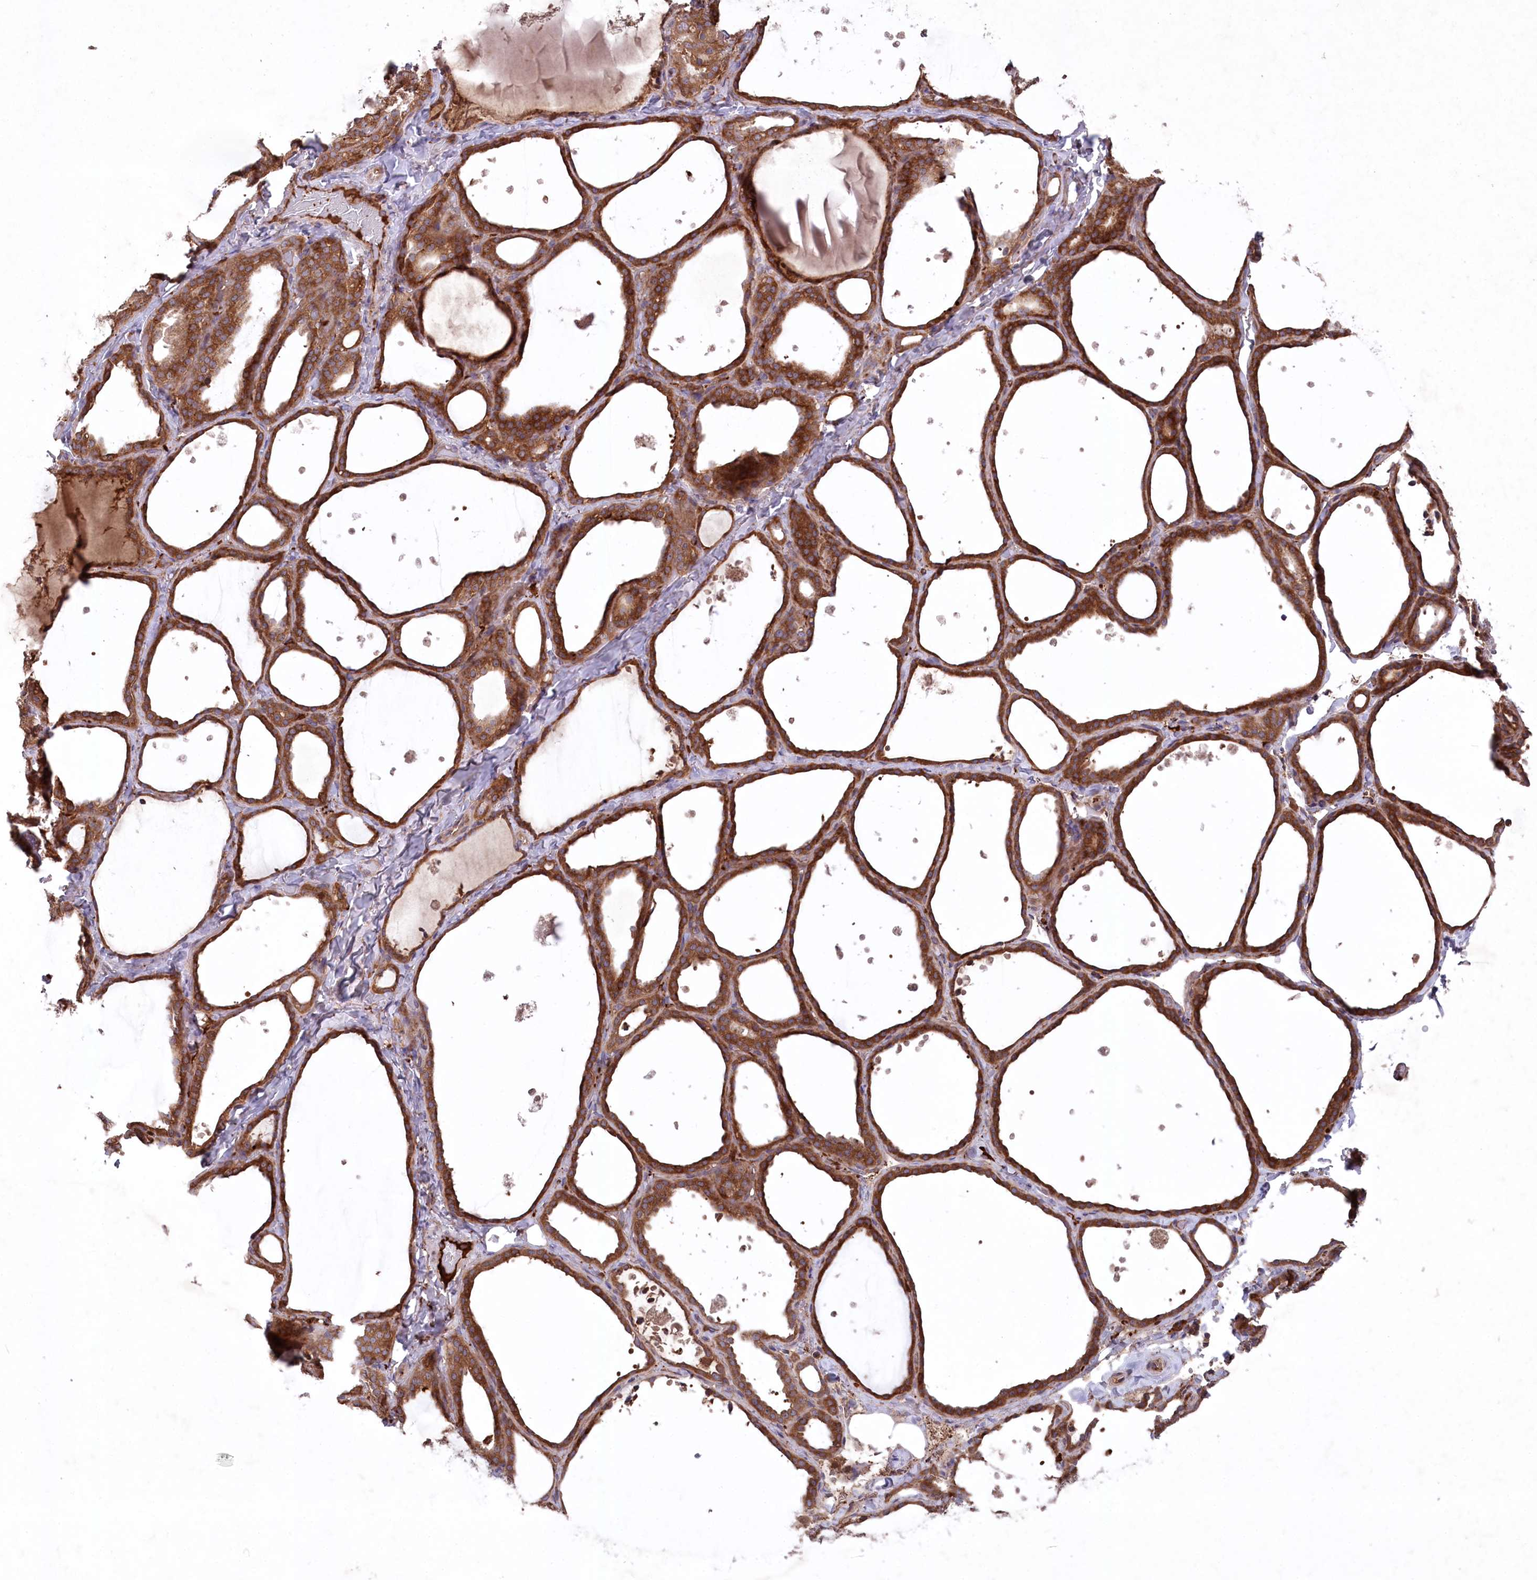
{"staining": {"intensity": "strong", "quantity": ">75%", "location": "cytoplasmic/membranous"}, "tissue": "thyroid gland", "cell_type": "Glandular cells", "image_type": "normal", "snomed": [{"axis": "morphology", "description": "Normal tissue, NOS"}, {"axis": "topography", "description": "Thyroid gland"}], "caption": "Human thyroid gland stained for a protein (brown) reveals strong cytoplasmic/membranous positive expression in approximately >75% of glandular cells.", "gene": "PPP1R21", "patient": {"sex": "female", "age": 44}}